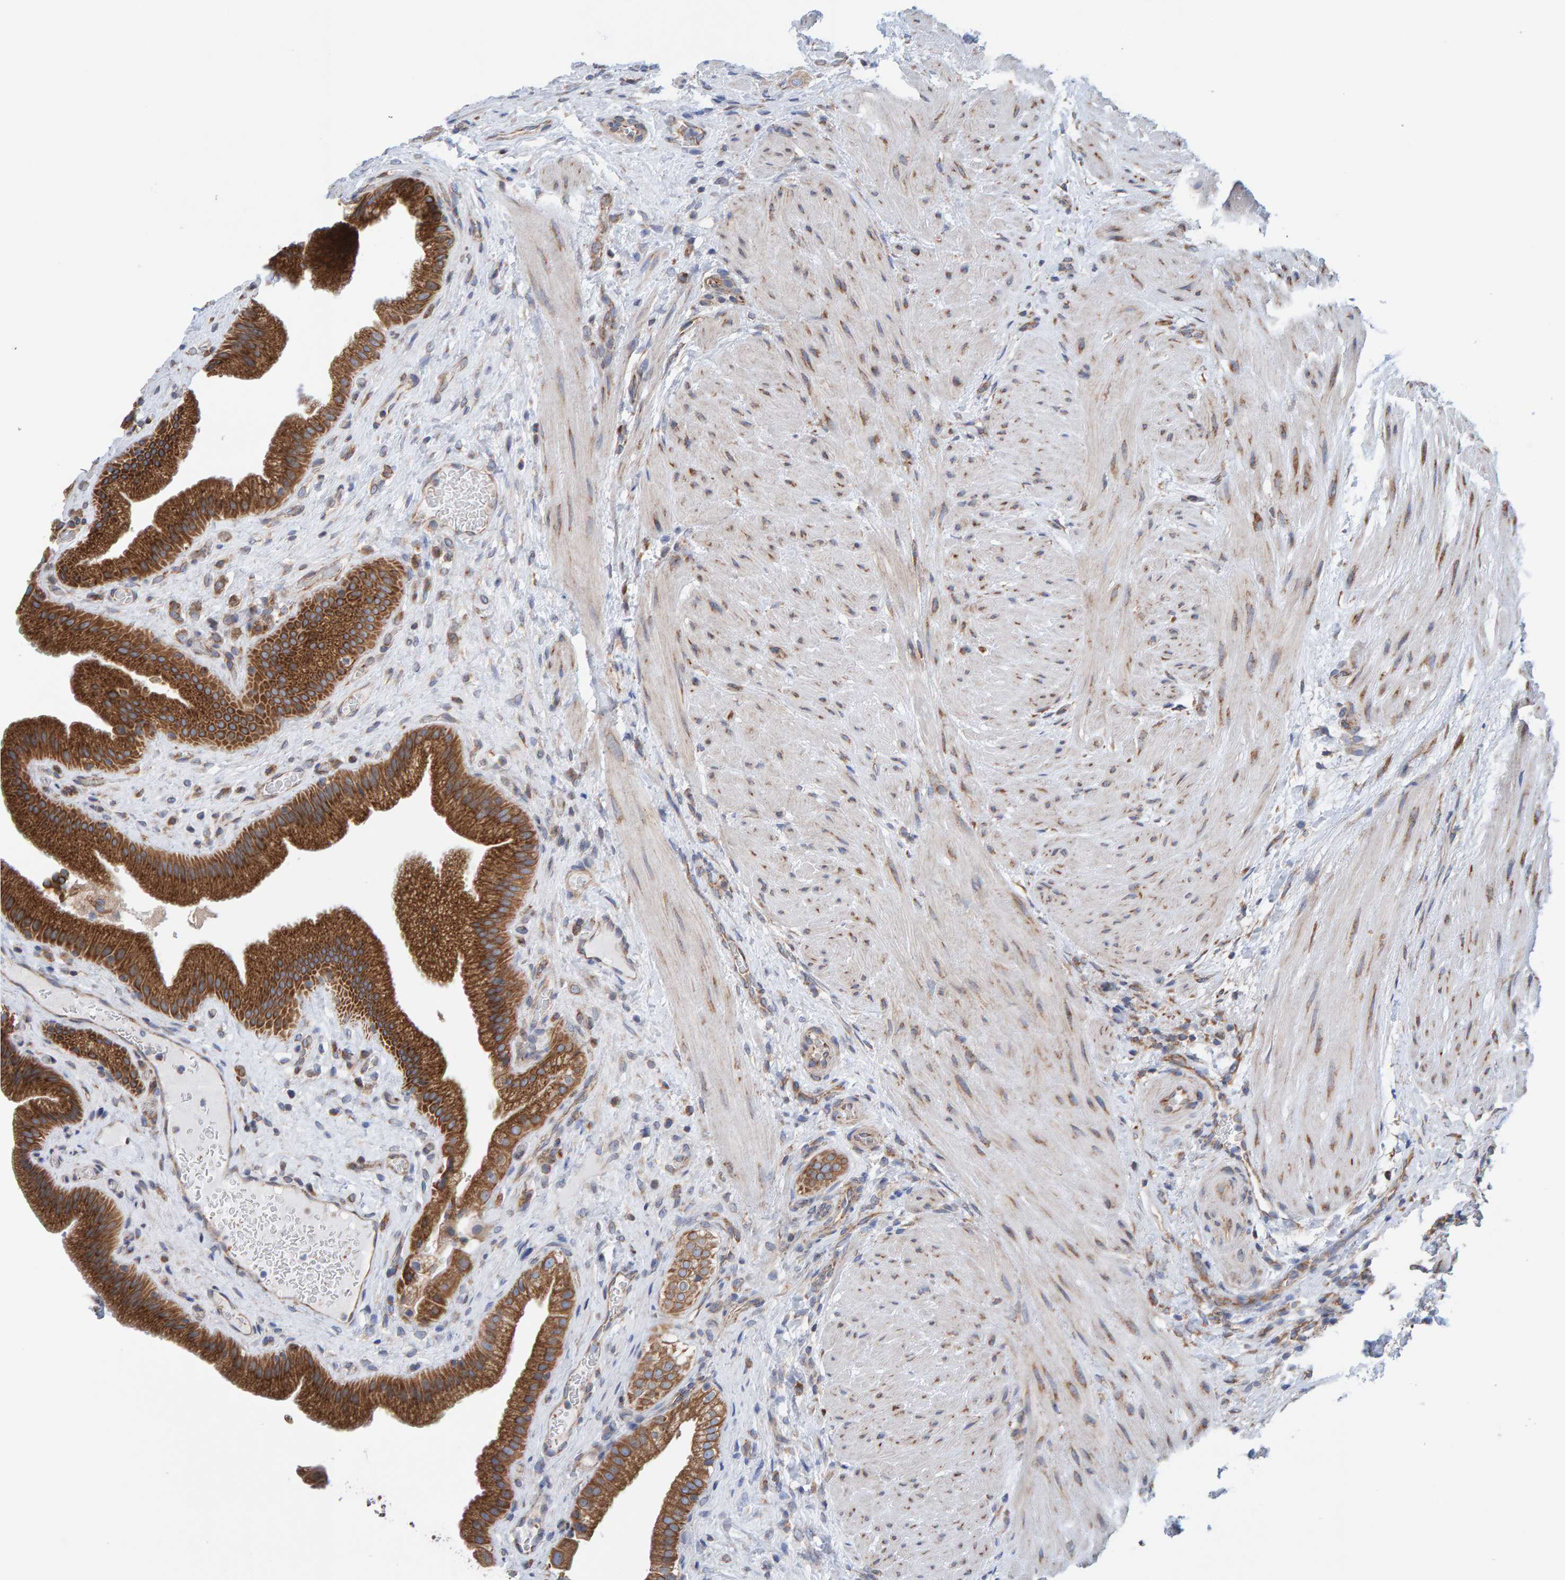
{"staining": {"intensity": "strong", "quantity": ">75%", "location": "cytoplasmic/membranous"}, "tissue": "gallbladder", "cell_type": "Glandular cells", "image_type": "normal", "snomed": [{"axis": "morphology", "description": "Normal tissue, NOS"}, {"axis": "topography", "description": "Gallbladder"}], "caption": "Strong cytoplasmic/membranous expression for a protein is seen in about >75% of glandular cells of normal gallbladder using IHC.", "gene": "CDK5RAP3", "patient": {"sex": "male", "age": 49}}